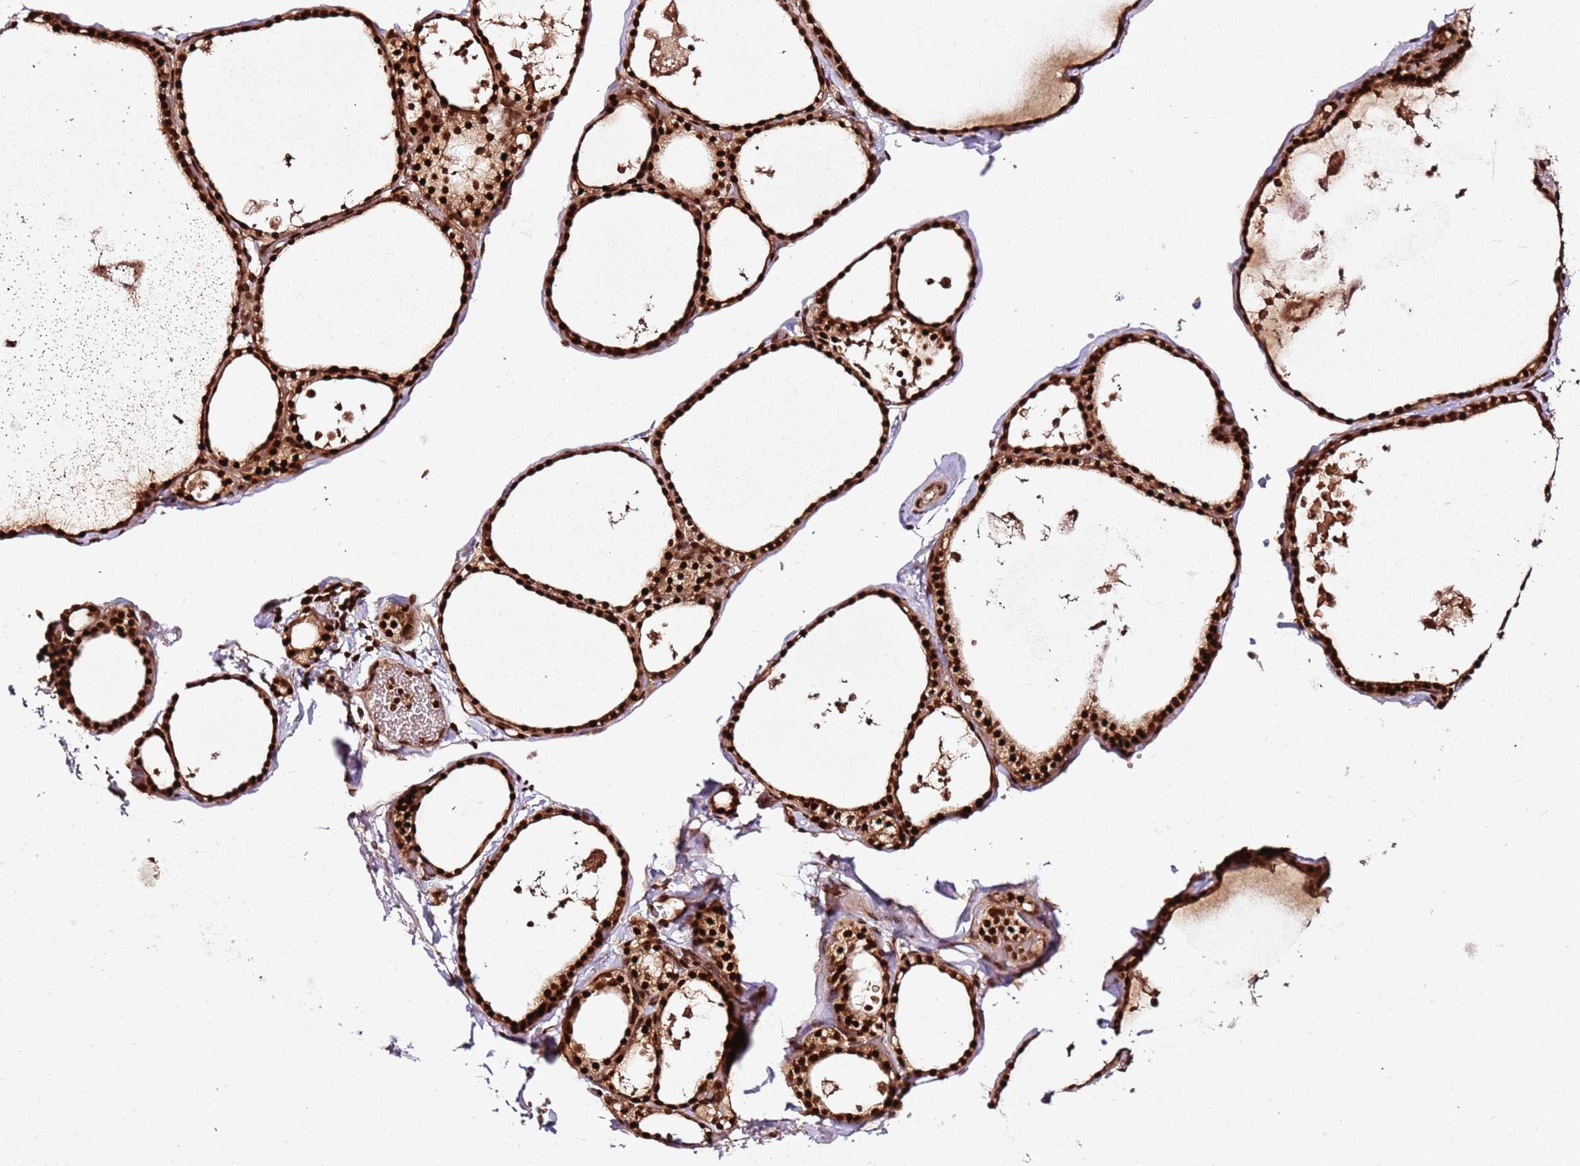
{"staining": {"intensity": "strong", "quantity": ">75%", "location": "cytoplasmic/membranous,nuclear"}, "tissue": "thyroid gland", "cell_type": "Glandular cells", "image_type": "normal", "snomed": [{"axis": "morphology", "description": "Normal tissue, NOS"}, {"axis": "topography", "description": "Thyroid gland"}], "caption": "About >75% of glandular cells in benign thyroid gland demonstrate strong cytoplasmic/membranous,nuclear protein staining as visualized by brown immunohistochemical staining.", "gene": "XRN2", "patient": {"sex": "male", "age": 56}}